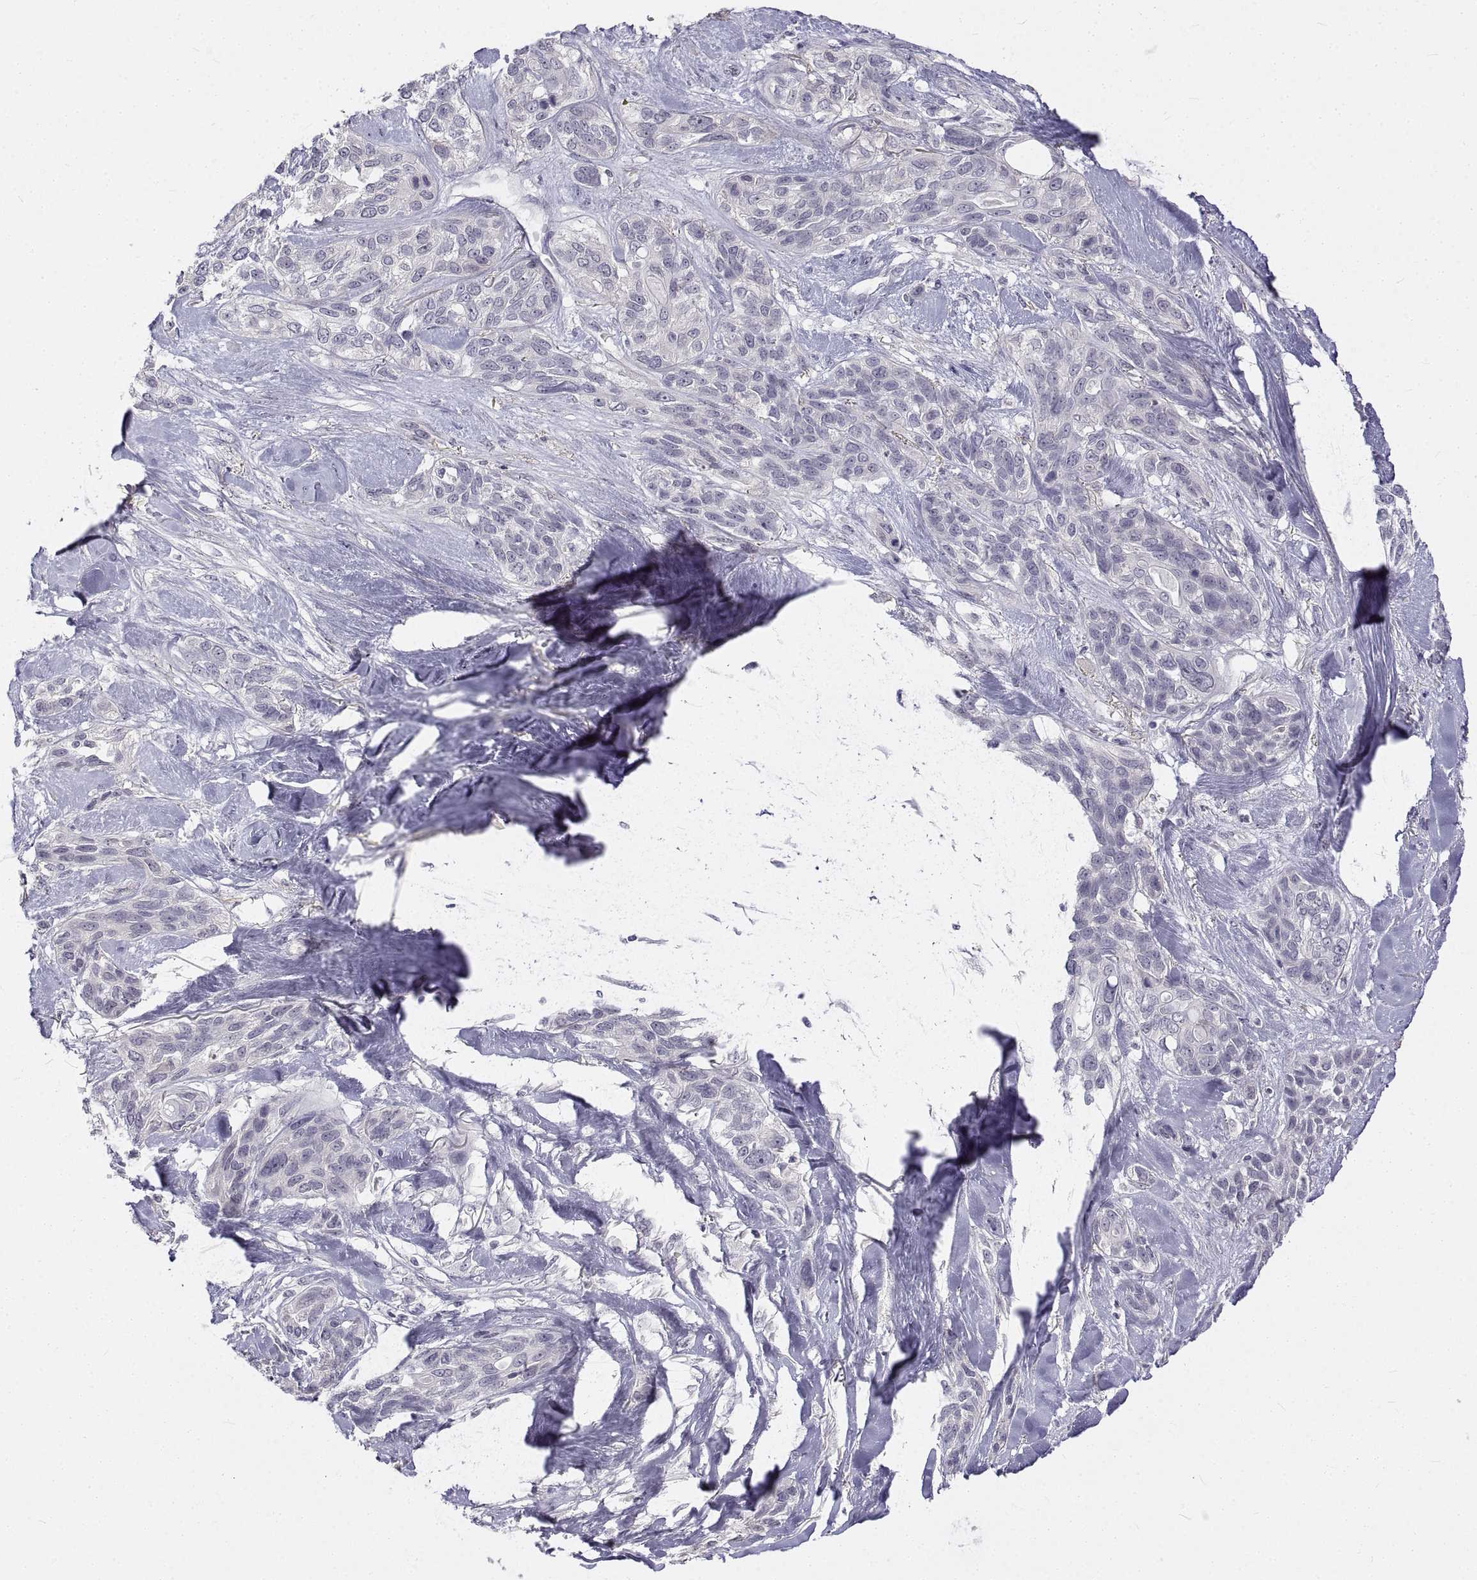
{"staining": {"intensity": "negative", "quantity": "none", "location": "none"}, "tissue": "lung cancer", "cell_type": "Tumor cells", "image_type": "cancer", "snomed": [{"axis": "morphology", "description": "Squamous cell carcinoma, NOS"}, {"axis": "topography", "description": "Lung"}], "caption": "Lung cancer was stained to show a protein in brown. There is no significant staining in tumor cells.", "gene": "ANO2", "patient": {"sex": "female", "age": 70}}